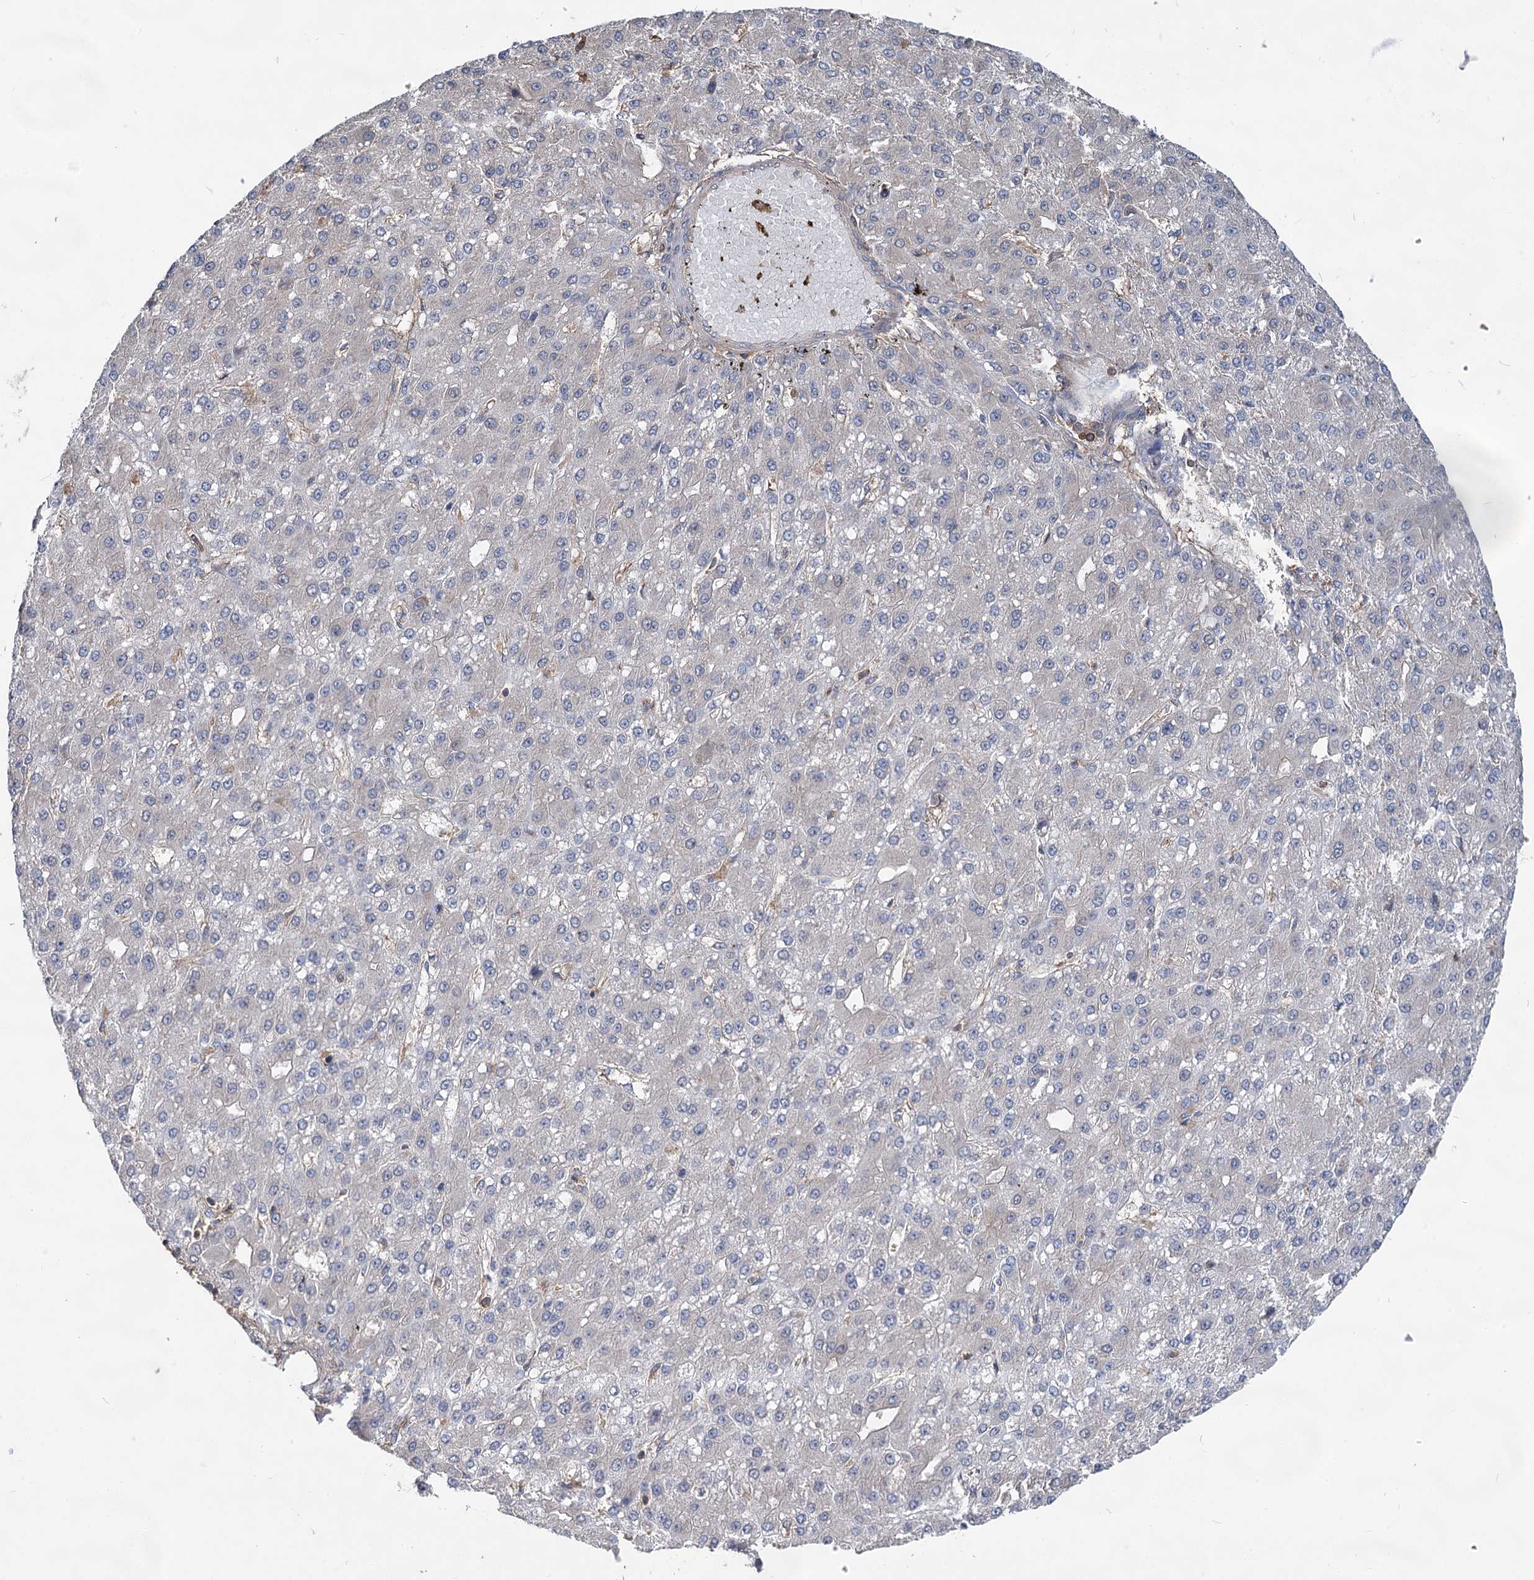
{"staining": {"intensity": "negative", "quantity": "none", "location": "none"}, "tissue": "liver cancer", "cell_type": "Tumor cells", "image_type": "cancer", "snomed": [{"axis": "morphology", "description": "Carcinoma, Hepatocellular, NOS"}, {"axis": "topography", "description": "Liver"}], "caption": "A histopathology image of human liver cancer is negative for staining in tumor cells.", "gene": "PACS1", "patient": {"sex": "male", "age": 67}}